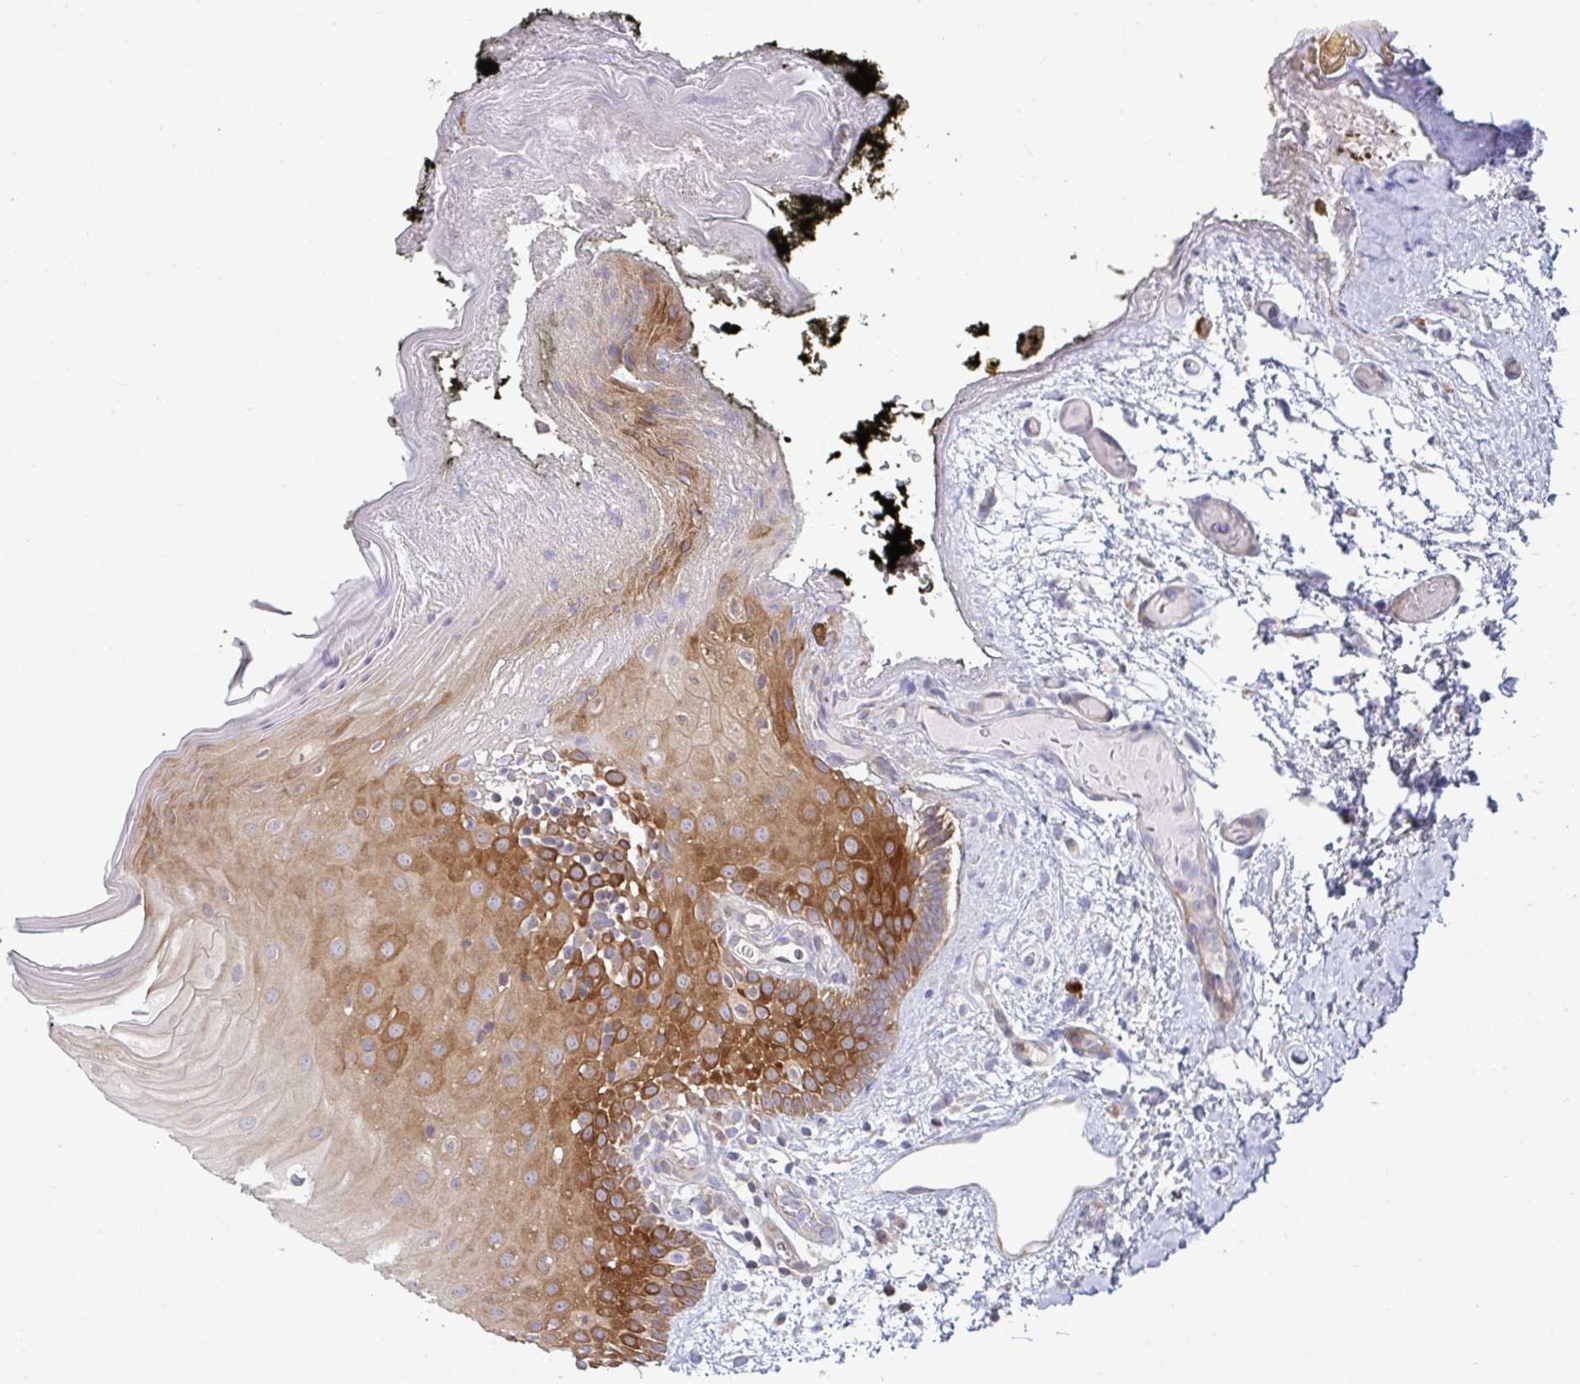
{"staining": {"intensity": "strong", "quantity": "25%-75%", "location": "cytoplasmic/membranous"}, "tissue": "oral mucosa", "cell_type": "Squamous epithelial cells", "image_type": "normal", "snomed": [{"axis": "morphology", "description": "Normal tissue, NOS"}, {"axis": "morphology", "description": "Squamous cell carcinoma, NOS"}, {"axis": "topography", "description": "Oral tissue"}, {"axis": "topography", "description": "Tounge, NOS"}, {"axis": "topography", "description": "Head-Neck"}], "caption": "Brown immunohistochemical staining in benign oral mucosa exhibits strong cytoplasmic/membranous staining in approximately 25%-75% of squamous epithelial cells.", "gene": "YARS2", "patient": {"sex": "male", "age": 76}}